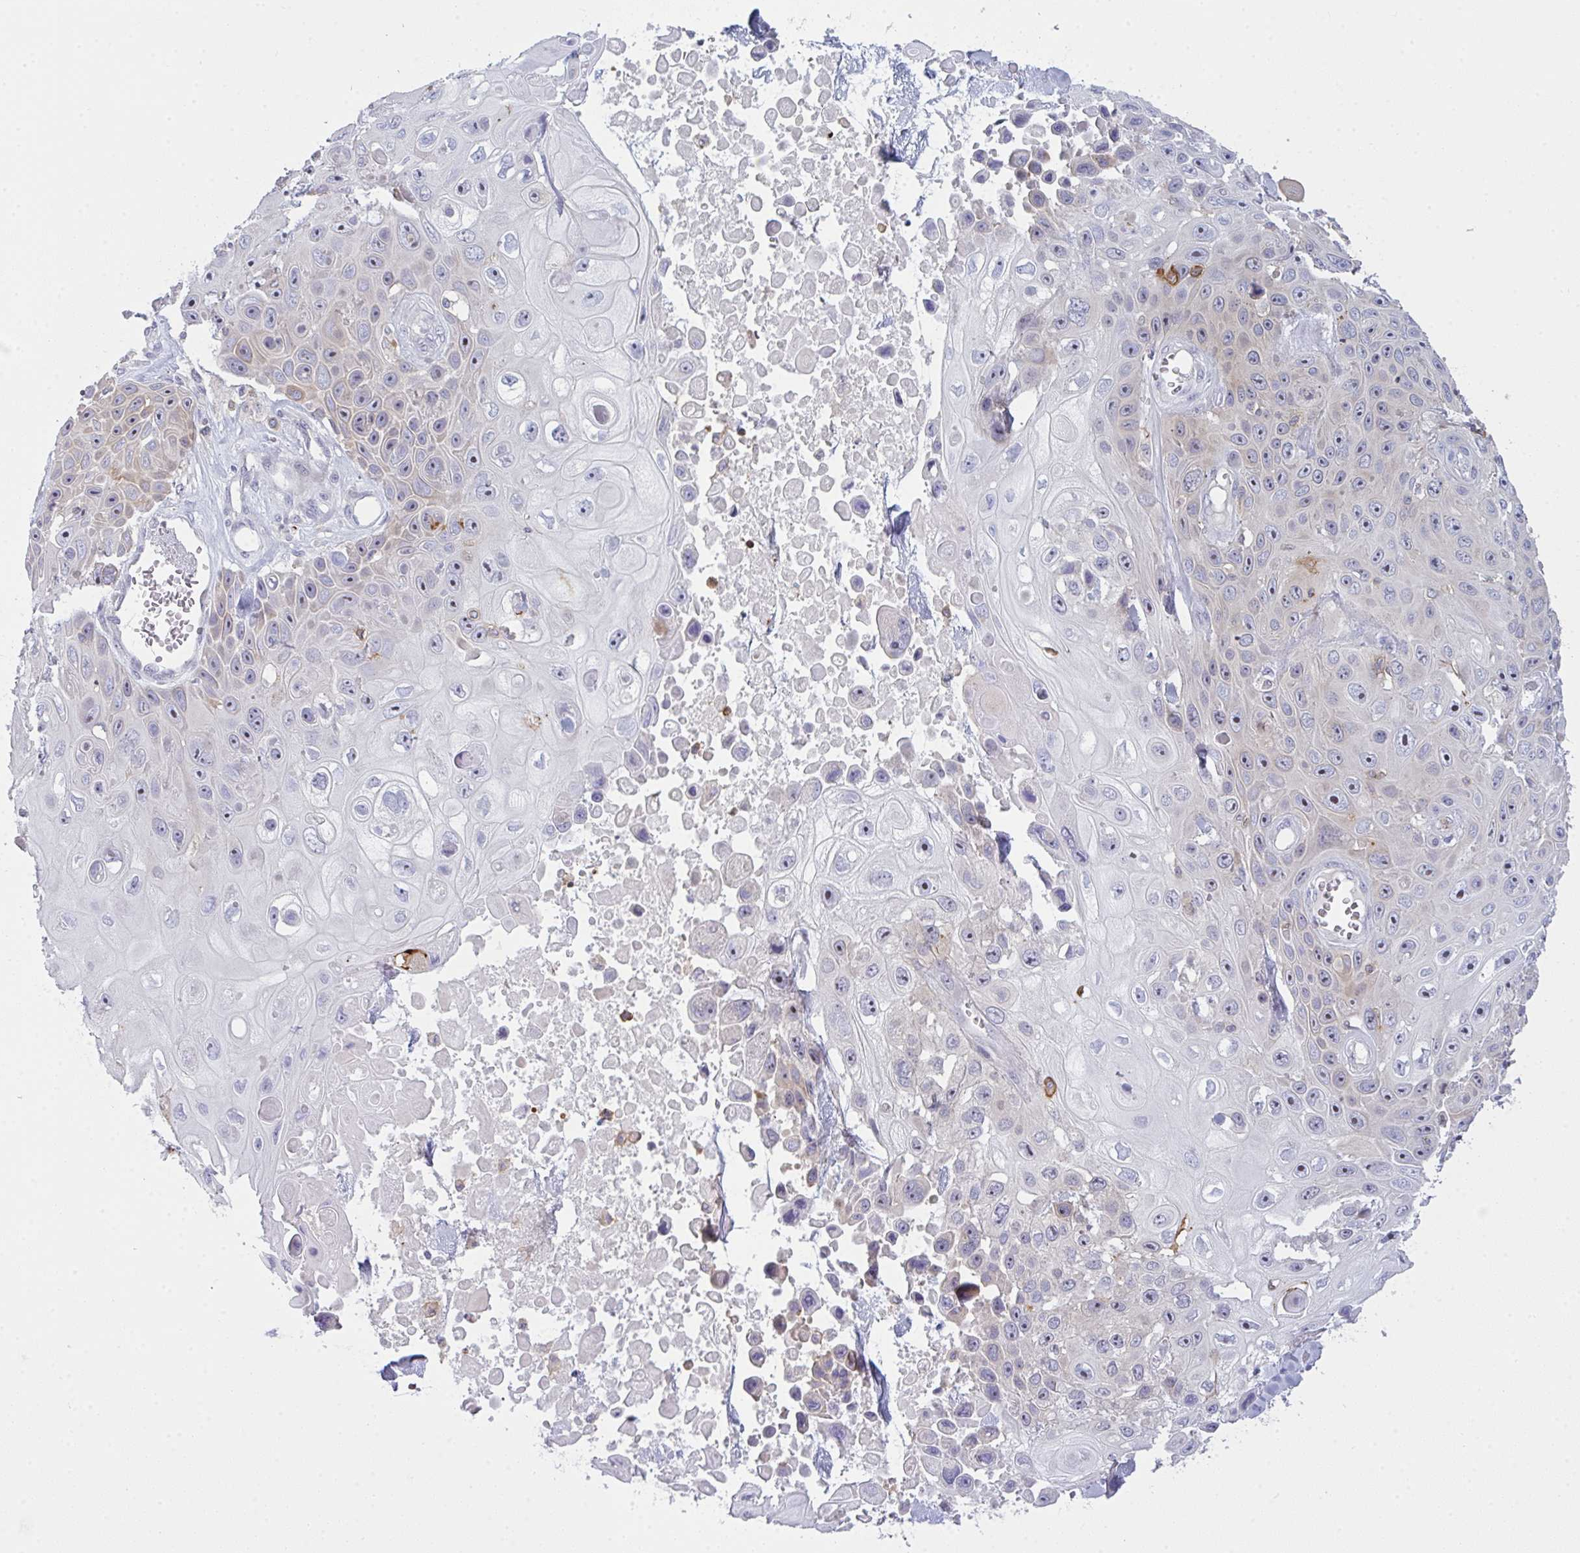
{"staining": {"intensity": "negative", "quantity": "none", "location": "none"}, "tissue": "skin cancer", "cell_type": "Tumor cells", "image_type": "cancer", "snomed": [{"axis": "morphology", "description": "Squamous cell carcinoma, NOS"}, {"axis": "topography", "description": "Skin"}], "caption": "Immunohistochemistry of human skin squamous cell carcinoma reveals no positivity in tumor cells.", "gene": "CD80", "patient": {"sex": "male", "age": 82}}